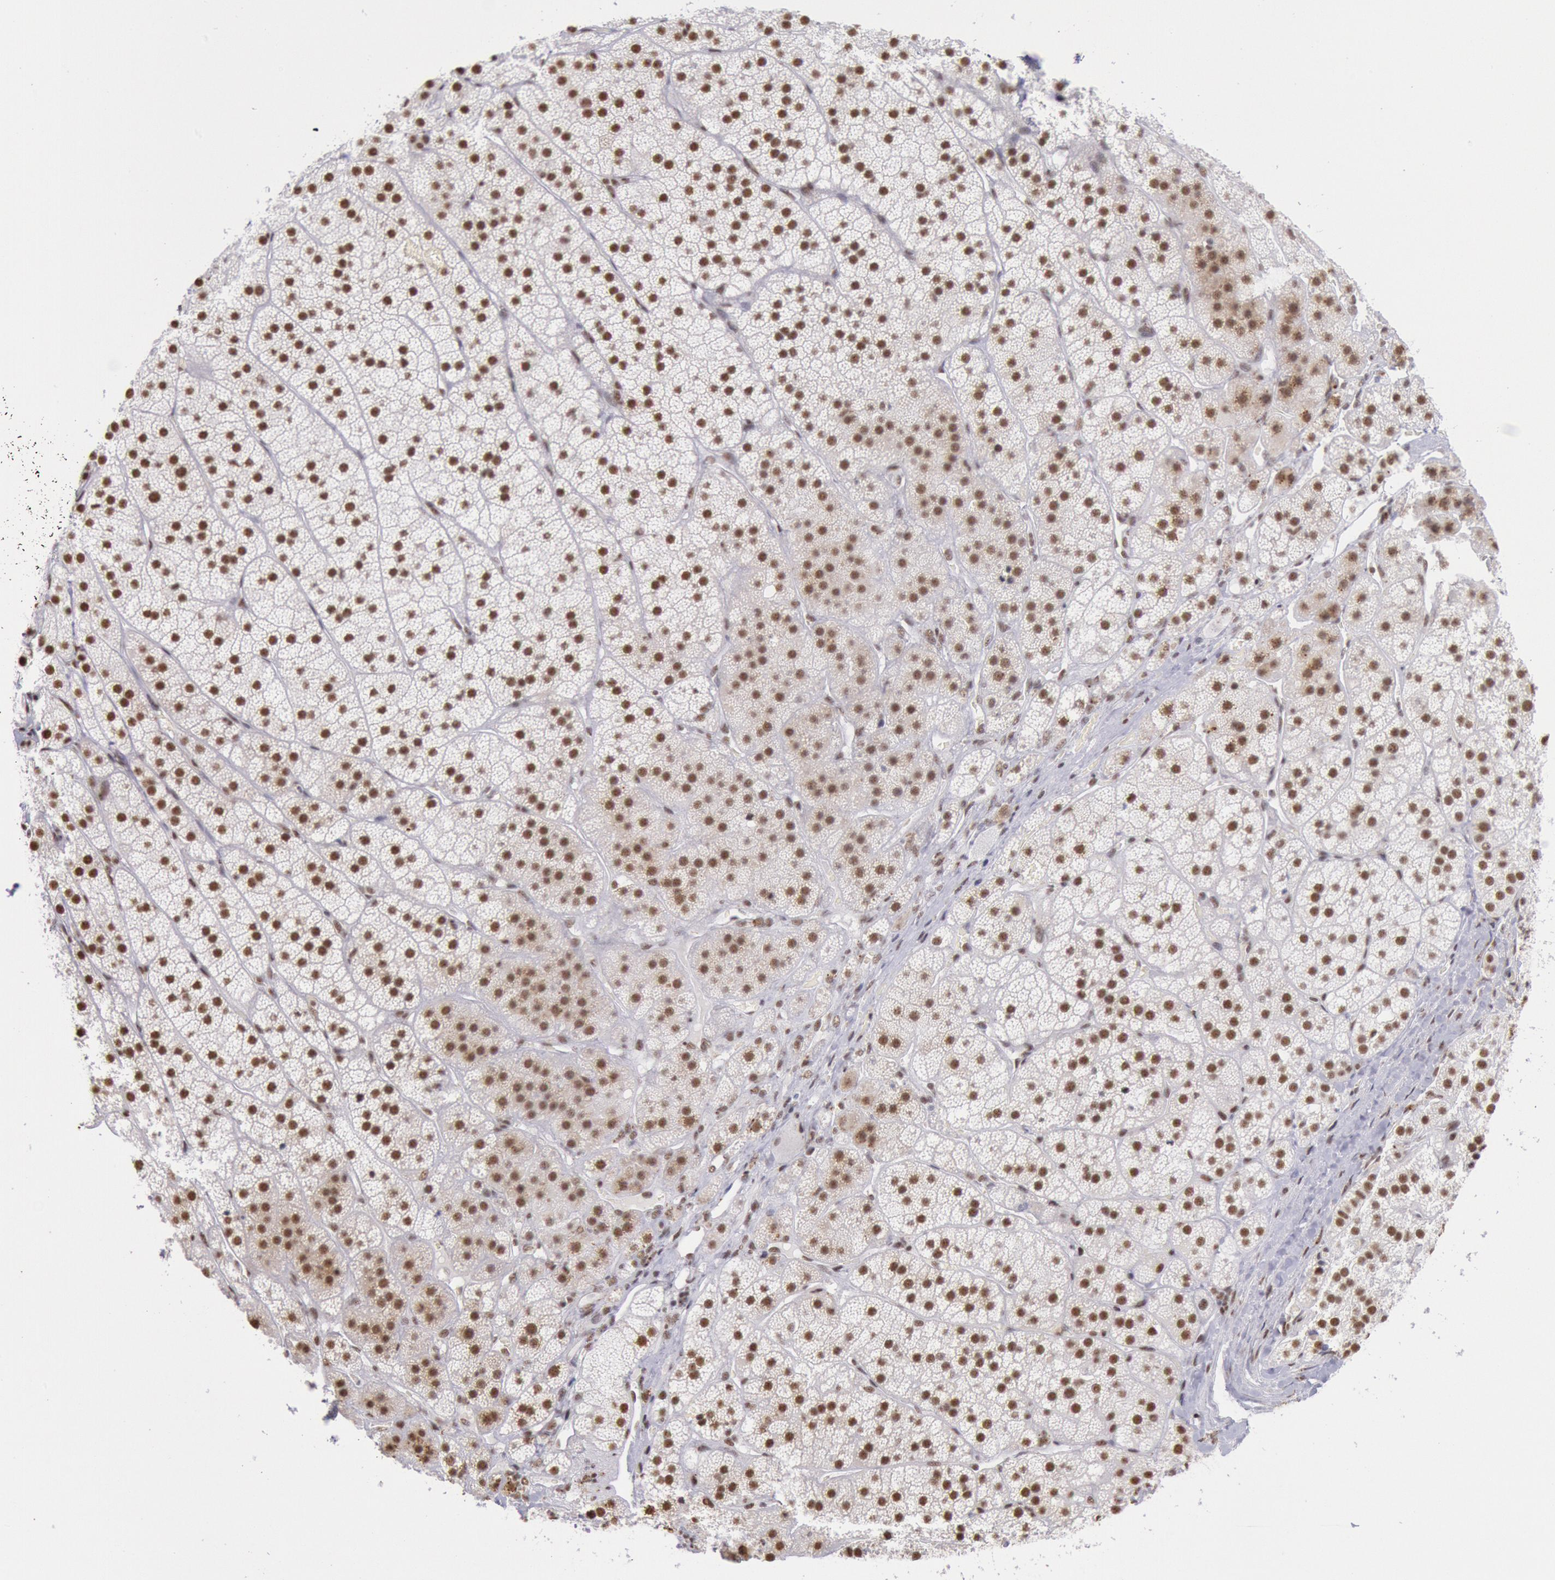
{"staining": {"intensity": "moderate", "quantity": ">75%", "location": "nuclear"}, "tissue": "adrenal gland", "cell_type": "Glandular cells", "image_type": "normal", "snomed": [{"axis": "morphology", "description": "Normal tissue, NOS"}, {"axis": "topography", "description": "Adrenal gland"}], "caption": "Protein staining by immunohistochemistry (IHC) reveals moderate nuclear staining in approximately >75% of glandular cells in unremarkable adrenal gland.", "gene": "SNRPD3", "patient": {"sex": "female", "age": 44}}